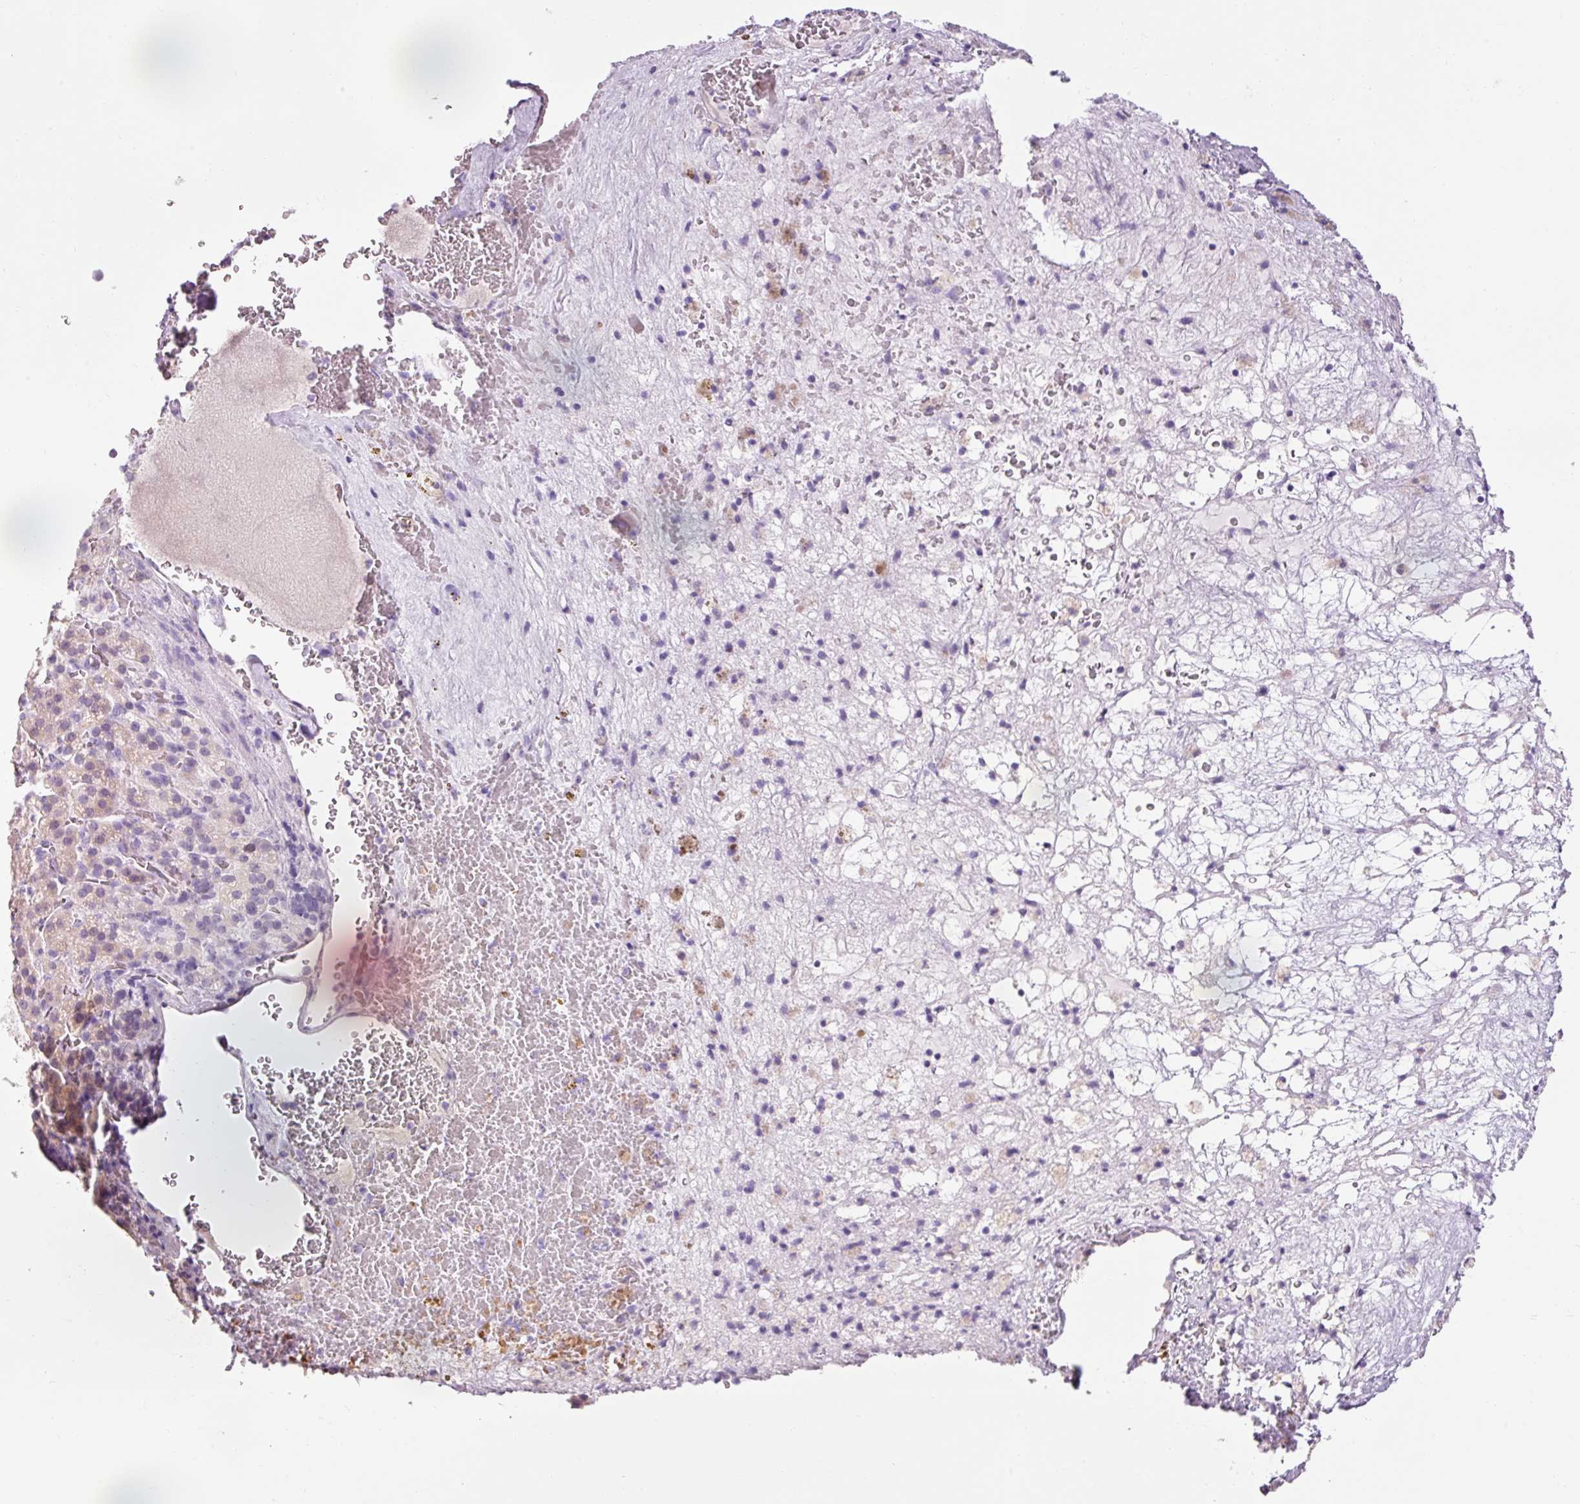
{"staining": {"intensity": "weak", "quantity": "<25%", "location": "cytoplasmic/membranous"}, "tissue": "adrenal gland", "cell_type": "Glandular cells", "image_type": "normal", "snomed": [{"axis": "morphology", "description": "Normal tissue, NOS"}, {"axis": "topography", "description": "Adrenal gland"}], "caption": "Histopathology image shows no protein staining in glandular cells of normal adrenal gland.", "gene": "DHRS11", "patient": {"sex": "female", "age": 41}}